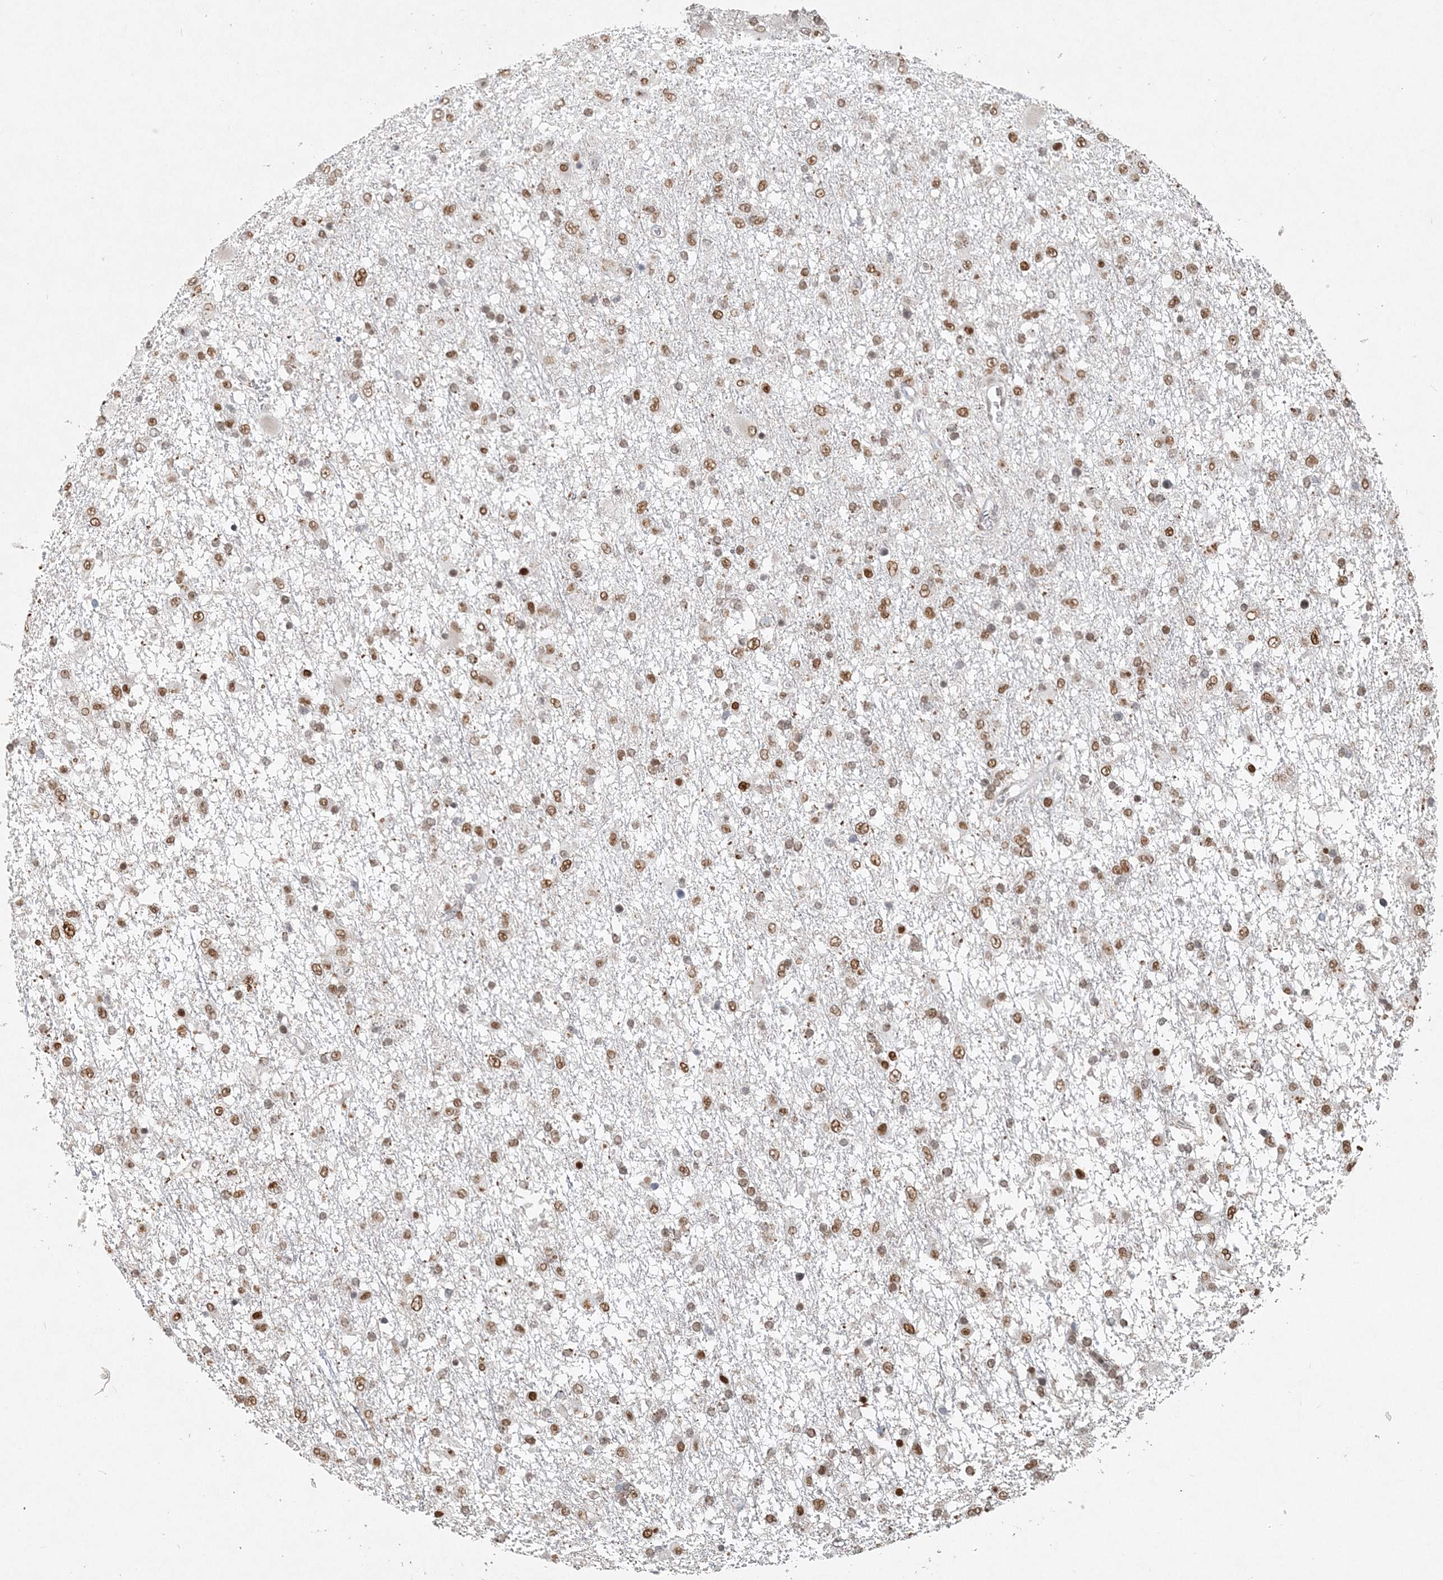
{"staining": {"intensity": "moderate", "quantity": ">75%", "location": "nuclear"}, "tissue": "glioma", "cell_type": "Tumor cells", "image_type": "cancer", "snomed": [{"axis": "morphology", "description": "Glioma, malignant, Low grade"}, {"axis": "topography", "description": "Brain"}], "caption": "Human malignant glioma (low-grade) stained with a brown dye displays moderate nuclear positive staining in about >75% of tumor cells.", "gene": "BAZ1B", "patient": {"sex": "male", "age": 65}}